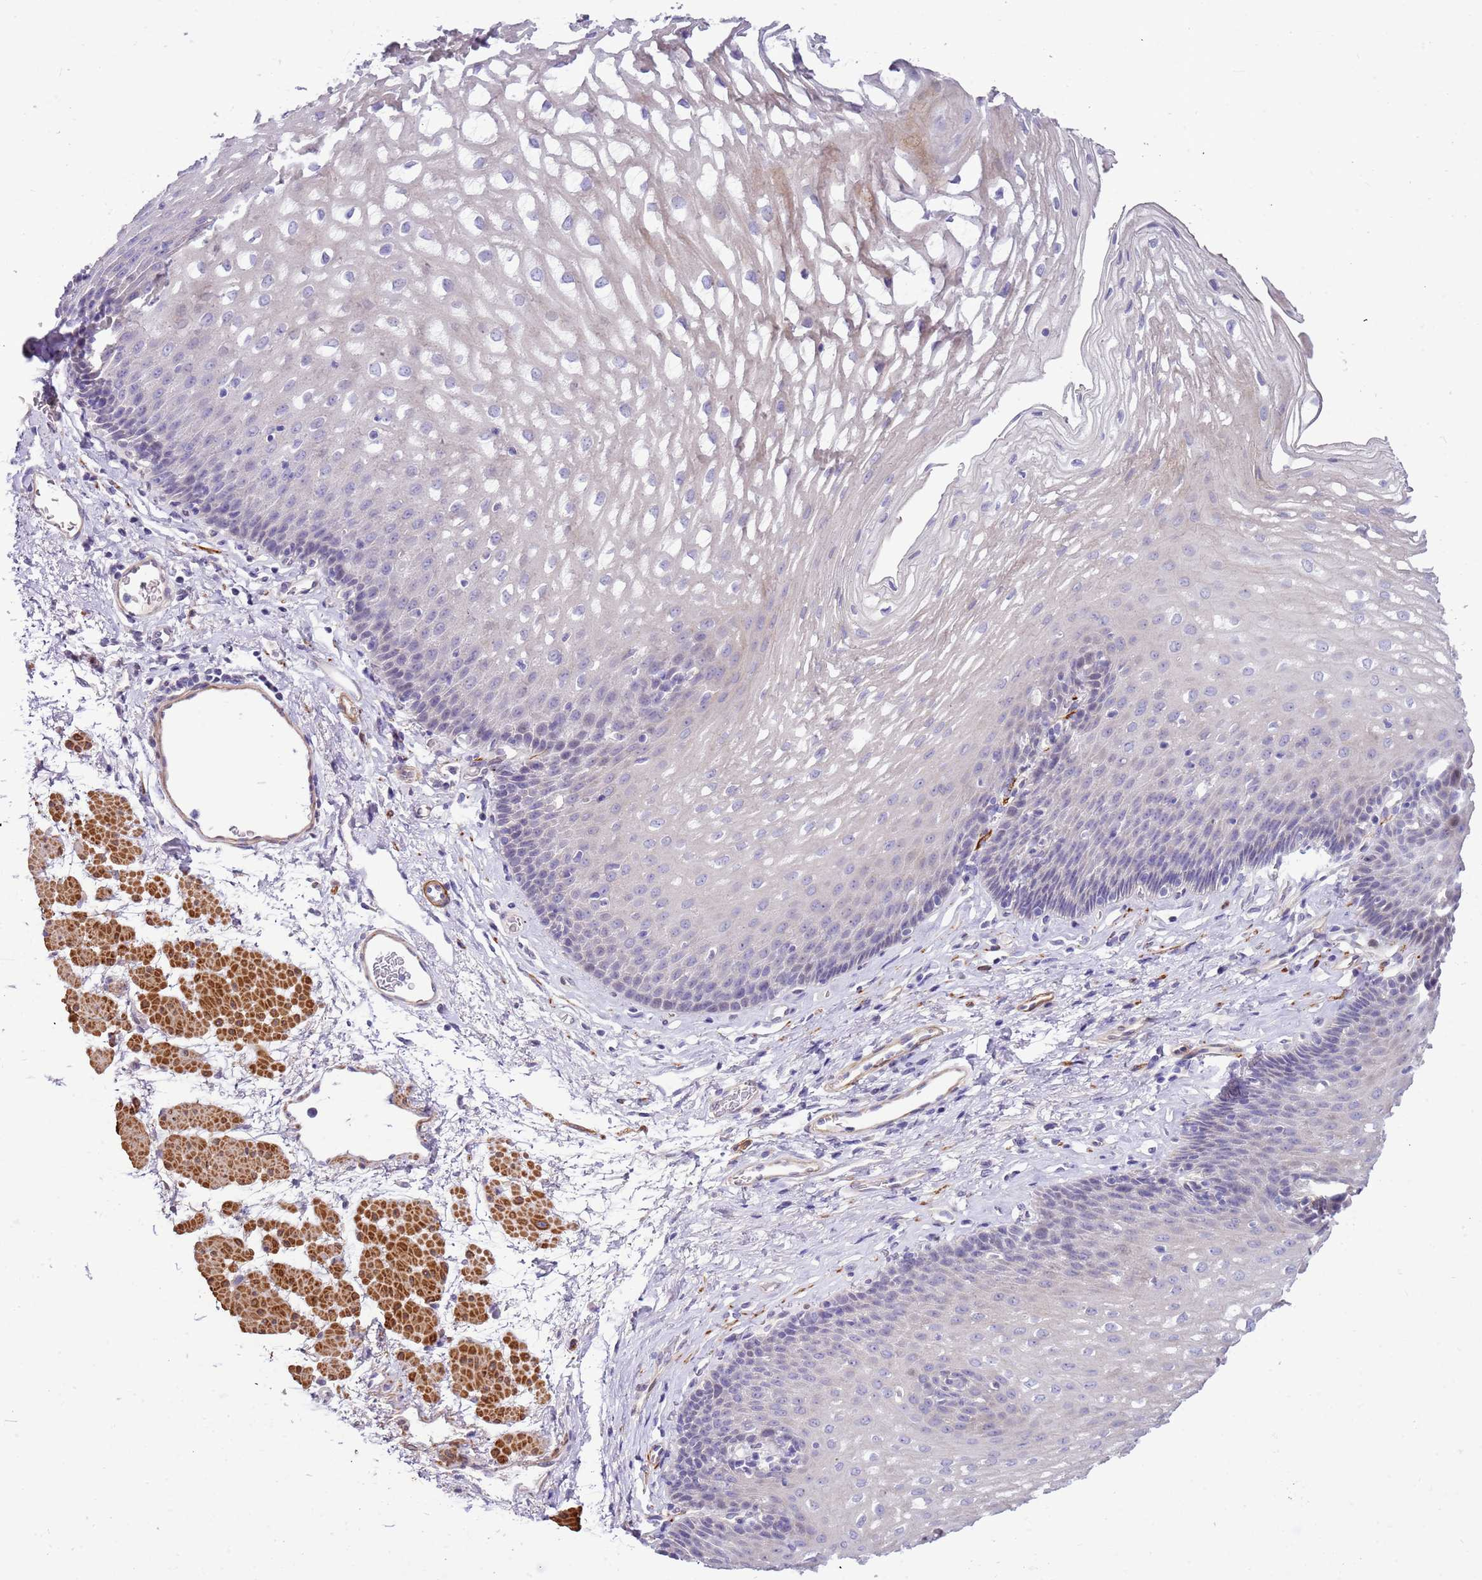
{"staining": {"intensity": "negative", "quantity": "none", "location": "none"}, "tissue": "esophagus", "cell_type": "Squamous epithelial cells", "image_type": "normal", "snomed": [{"axis": "morphology", "description": "Normal tissue, NOS"}, {"axis": "topography", "description": "Esophagus"}], "caption": "Immunohistochemistry (IHC) image of unremarkable esophagus: esophagus stained with DAB (3,3'-diaminobenzidine) exhibits no significant protein staining in squamous epithelial cells.", "gene": "PLEKHH1", "patient": {"sex": "female", "age": 66}}